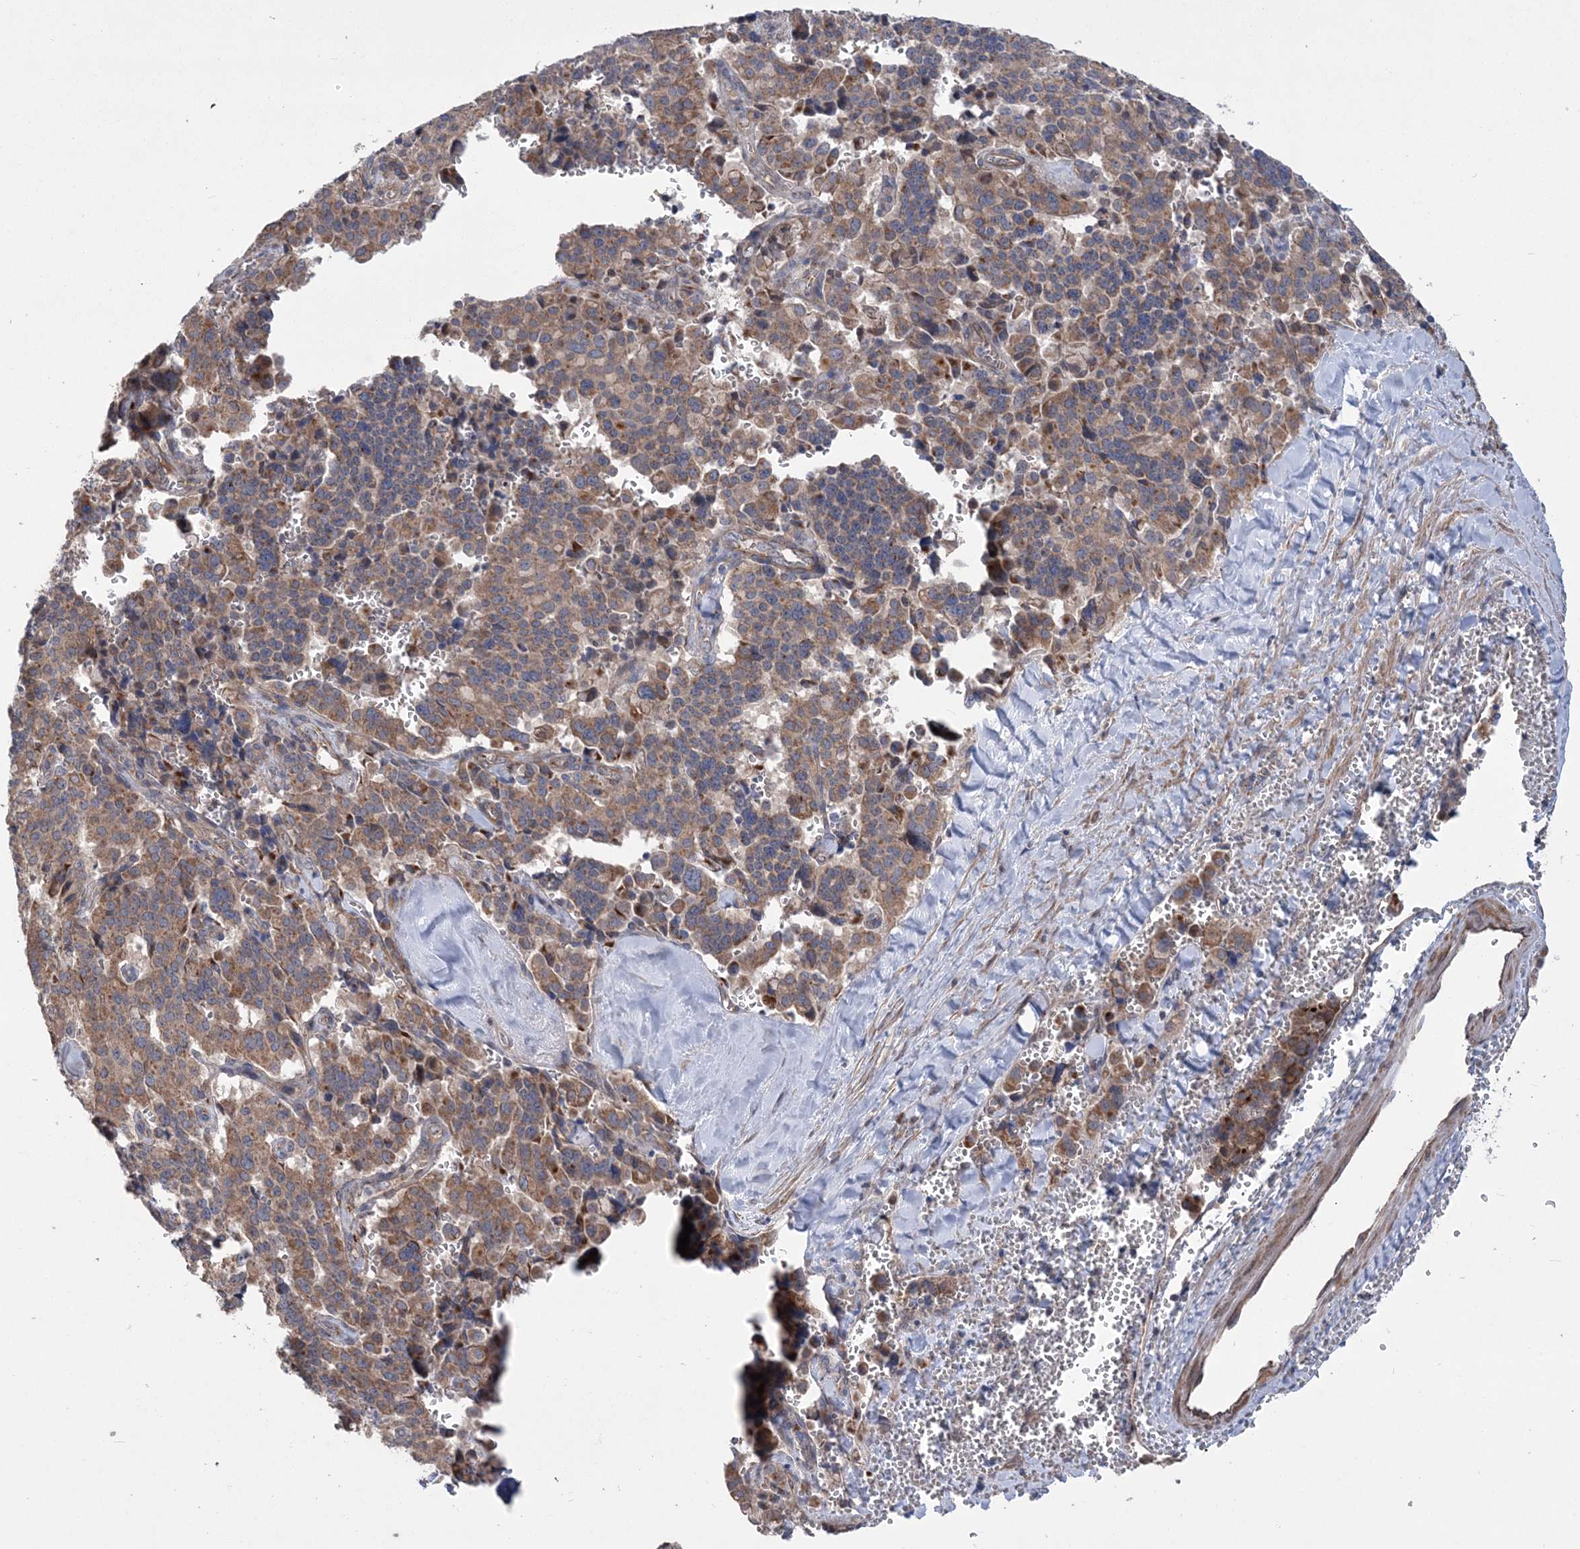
{"staining": {"intensity": "moderate", "quantity": ">75%", "location": "cytoplasmic/membranous"}, "tissue": "pancreatic cancer", "cell_type": "Tumor cells", "image_type": "cancer", "snomed": [{"axis": "morphology", "description": "Adenocarcinoma, NOS"}, {"axis": "topography", "description": "Pancreas"}], "caption": "Tumor cells demonstrate medium levels of moderate cytoplasmic/membranous staining in approximately >75% of cells in pancreatic adenocarcinoma. Nuclei are stained in blue.", "gene": "MTRF1L", "patient": {"sex": "male", "age": 65}}